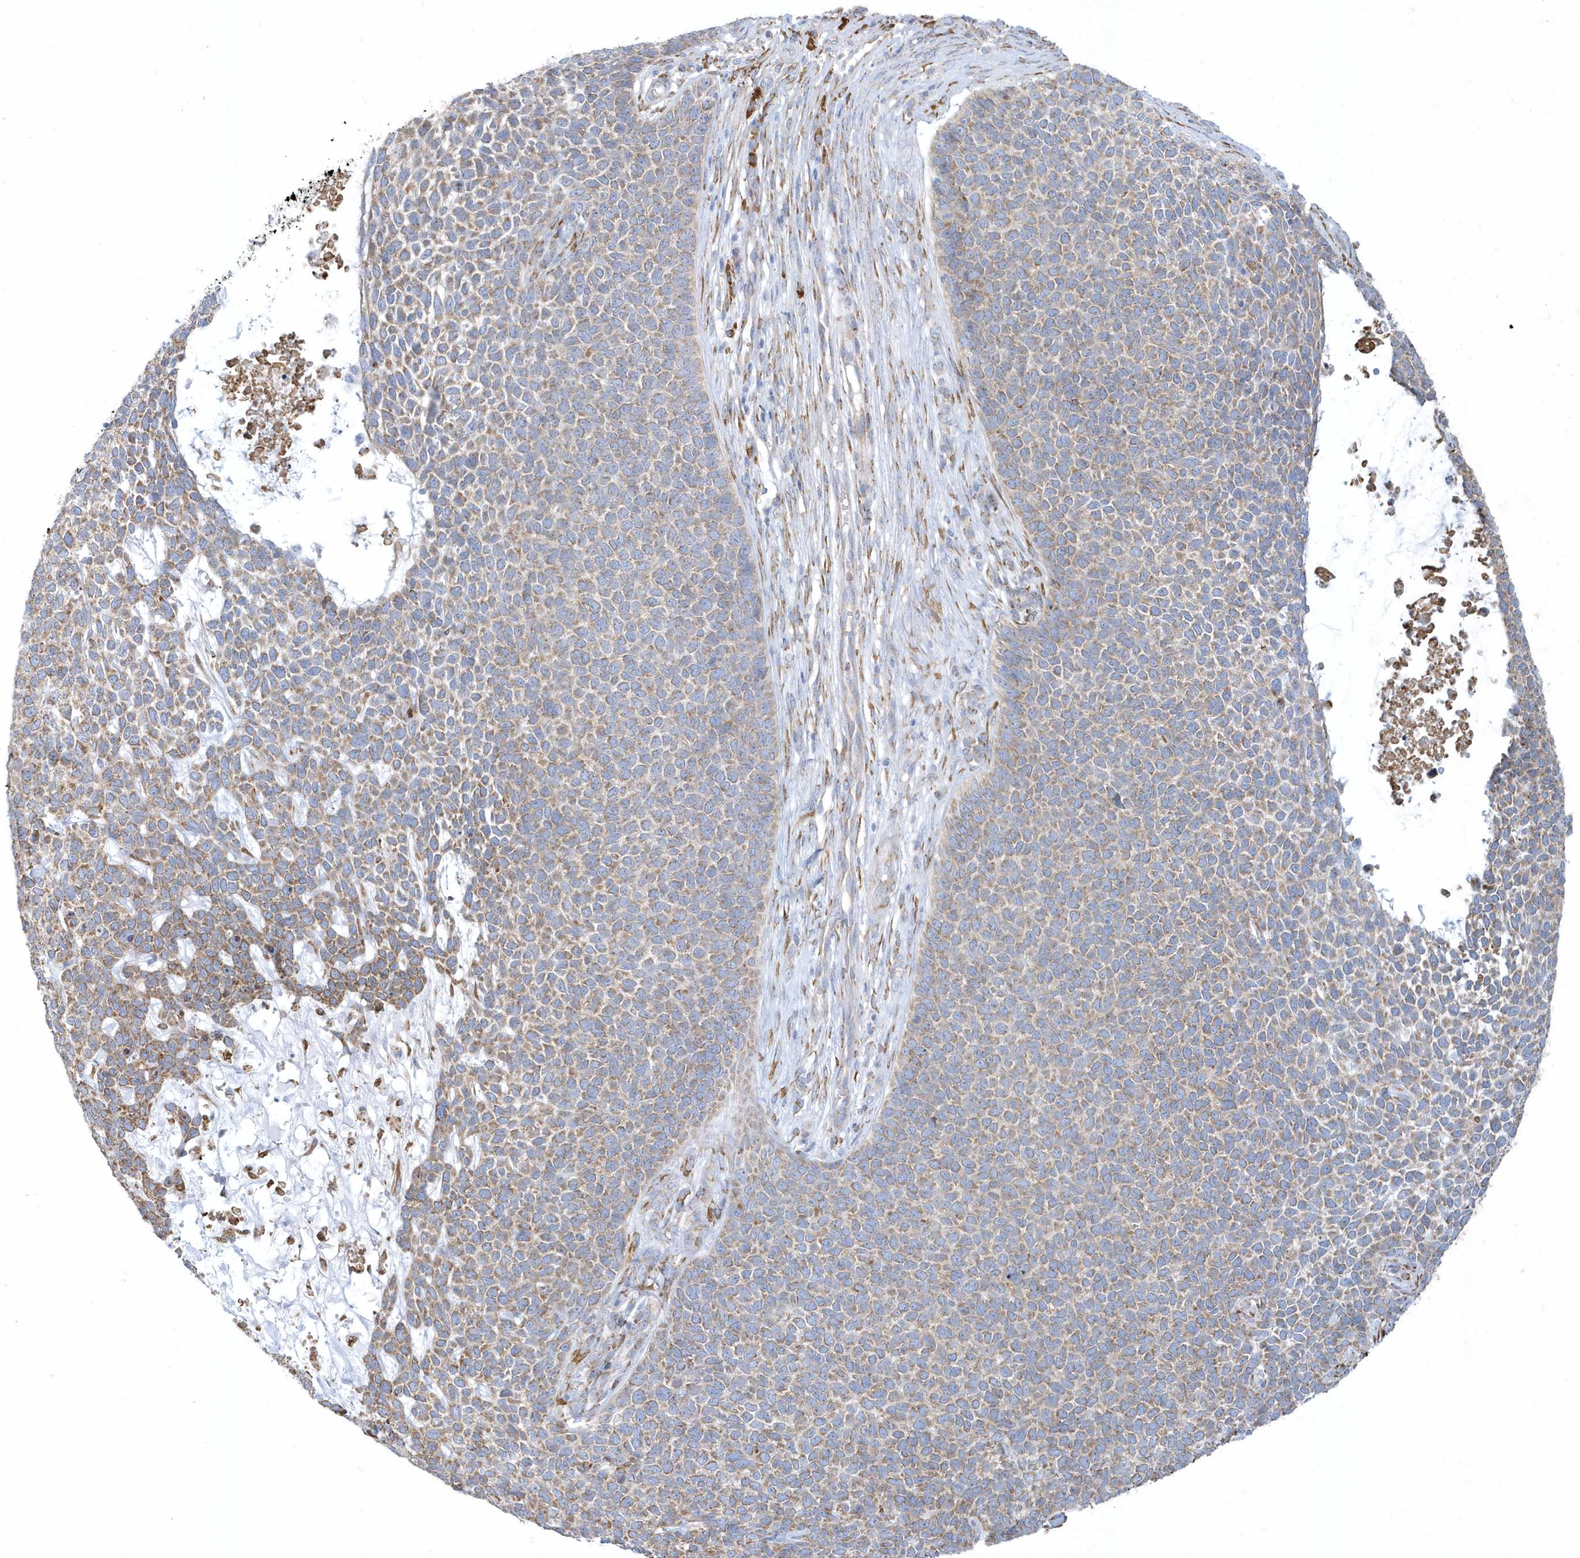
{"staining": {"intensity": "weak", "quantity": ">75%", "location": "cytoplasmic/membranous"}, "tissue": "skin cancer", "cell_type": "Tumor cells", "image_type": "cancer", "snomed": [{"axis": "morphology", "description": "Basal cell carcinoma"}, {"axis": "topography", "description": "Skin"}], "caption": "Immunohistochemical staining of basal cell carcinoma (skin) reveals weak cytoplasmic/membranous protein expression in about >75% of tumor cells. (Brightfield microscopy of DAB IHC at high magnification).", "gene": "DCAF1", "patient": {"sex": "female", "age": 84}}